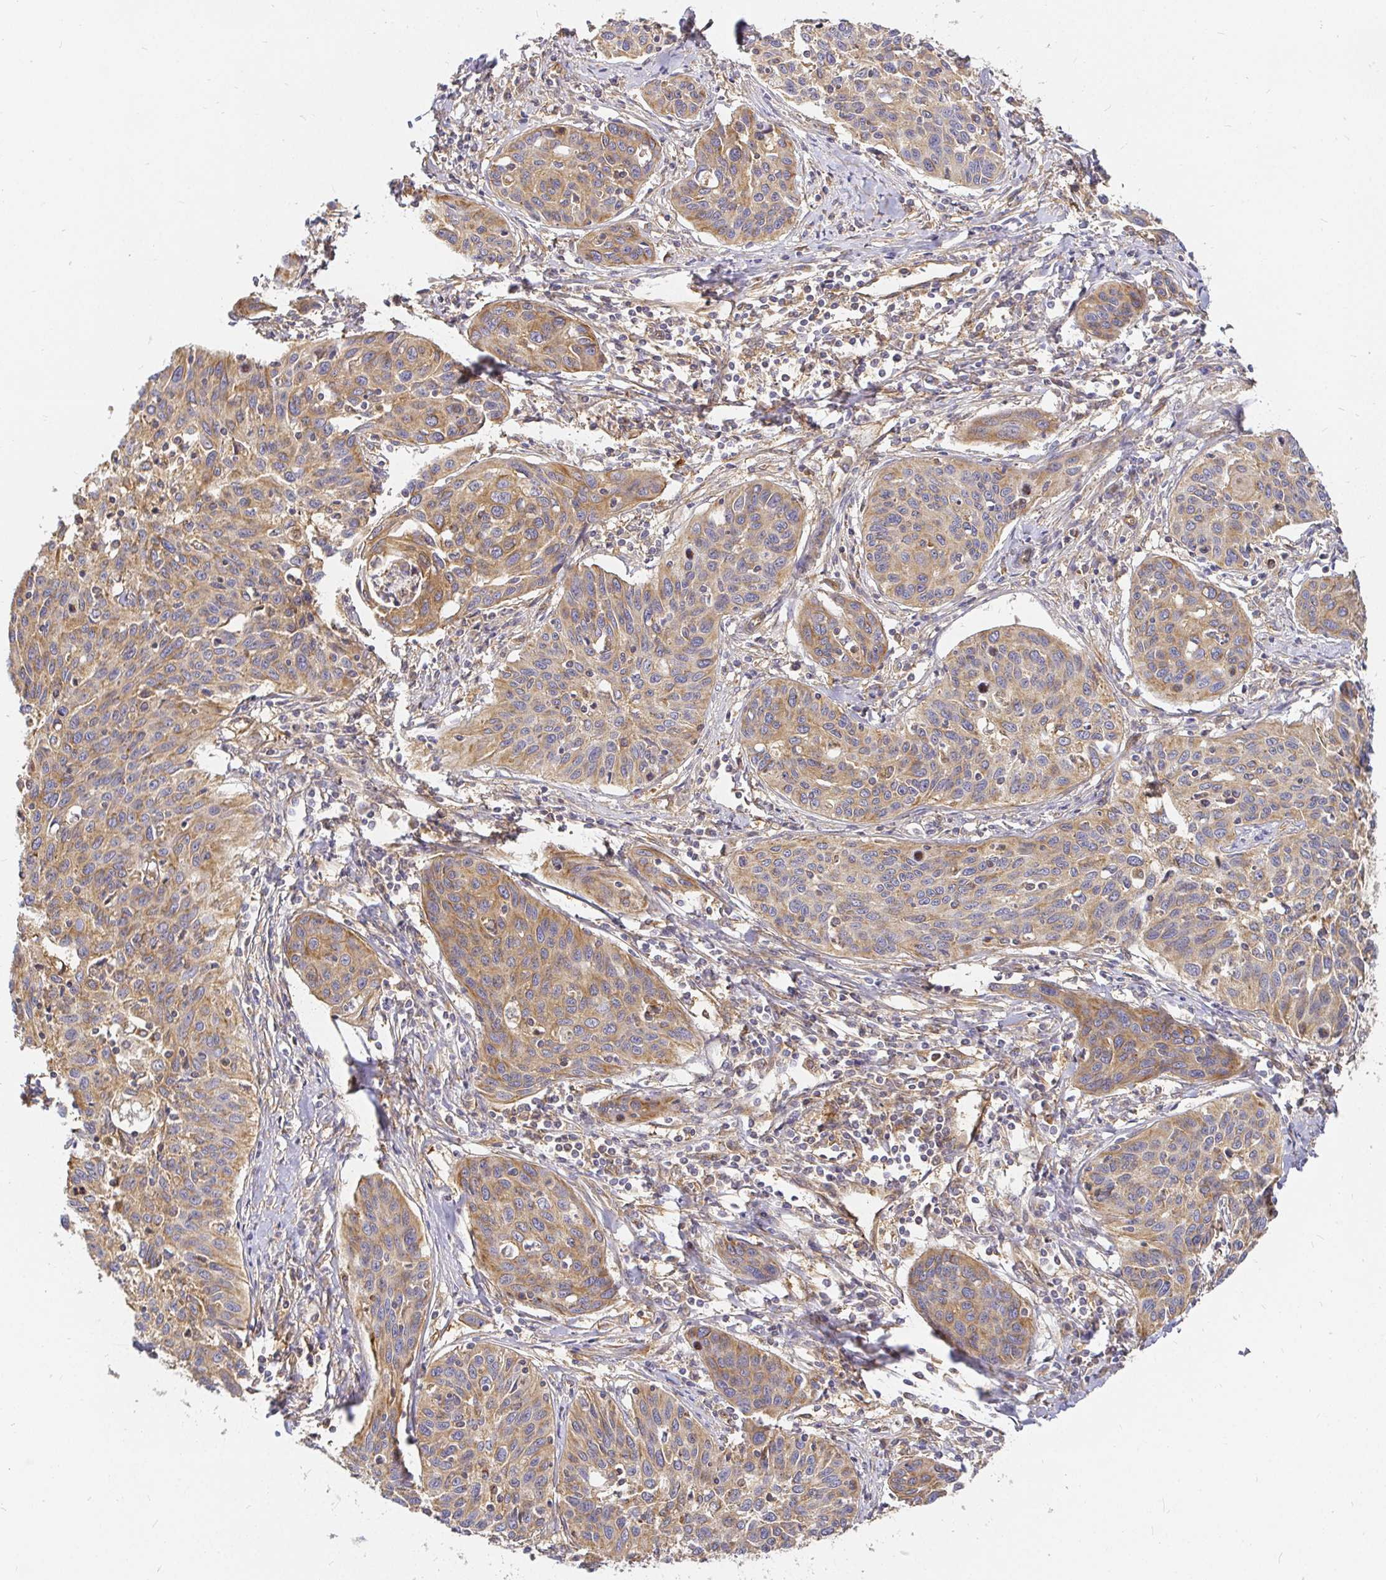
{"staining": {"intensity": "moderate", "quantity": ">75%", "location": "cytoplasmic/membranous"}, "tissue": "cervical cancer", "cell_type": "Tumor cells", "image_type": "cancer", "snomed": [{"axis": "morphology", "description": "Squamous cell carcinoma, NOS"}, {"axis": "topography", "description": "Cervix"}], "caption": "Cervical squamous cell carcinoma was stained to show a protein in brown. There is medium levels of moderate cytoplasmic/membranous positivity in approximately >75% of tumor cells. (IHC, brightfield microscopy, high magnification).", "gene": "KIF5B", "patient": {"sex": "female", "age": 31}}